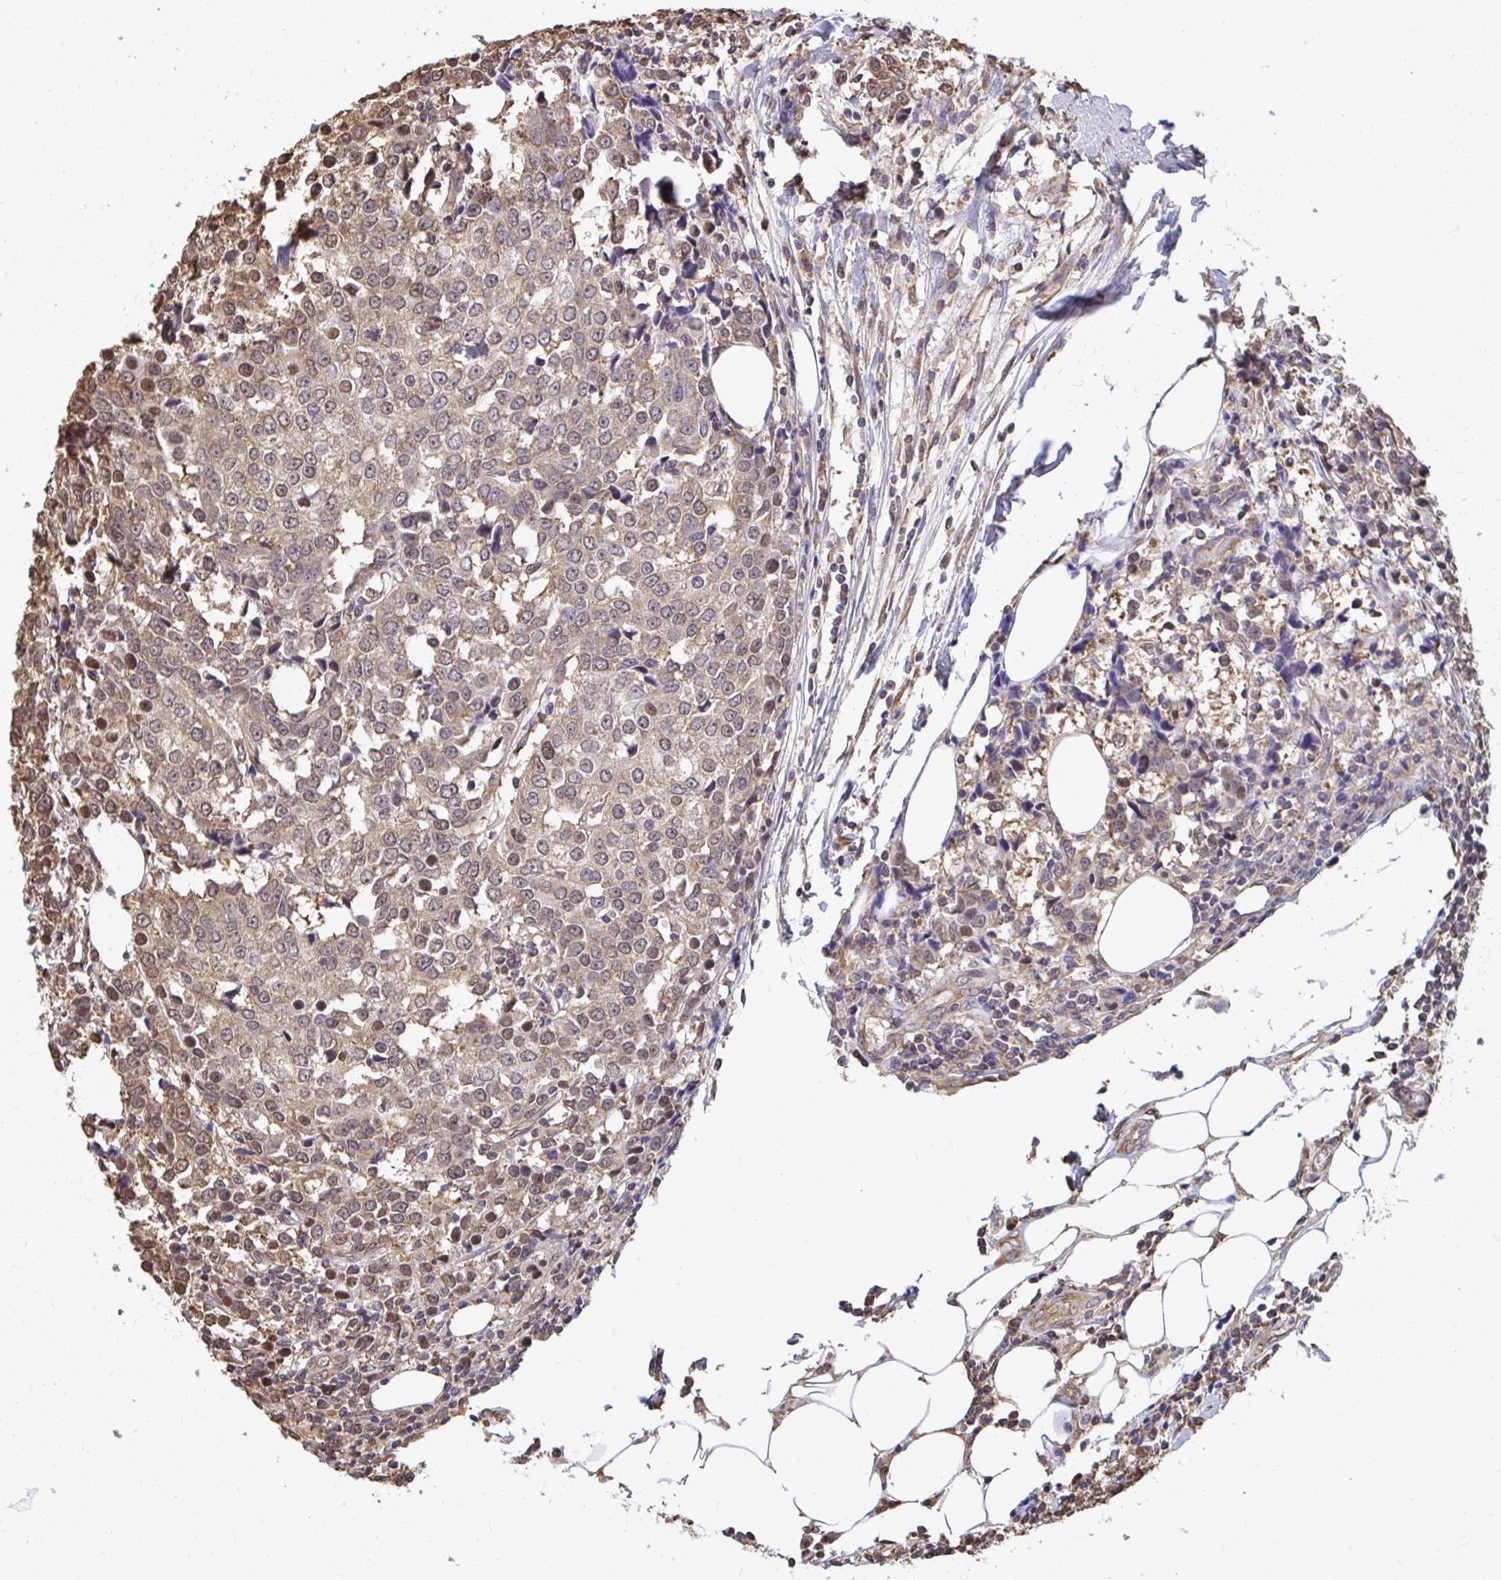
{"staining": {"intensity": "weak", "quantity": ">75%", "location": "cytoplasmic/membranous,nuclear"}, "tissue": "breast cancer", "cell_type": "Tumor cells", "image_type": "cancer", "snomed": [{"axis": "morphology", "description": "Duct carcinoma"}, {"axis": "topography", "description": "Breast"}], "caption": "A brown stain shows weak cytoplasmic/membranous and nuclear positivity of a protein in infiltrating ductal carcinoma (breast) tumor cells. The protein of interest is stained brown, and the nuclei are stained in blue (DAB (3,3'-diaminobenzidine) IHC with brightfield microscopy, high magnification).", "gene": "SYNCRIP", "patient": {"sex": "female", "age": 80}}